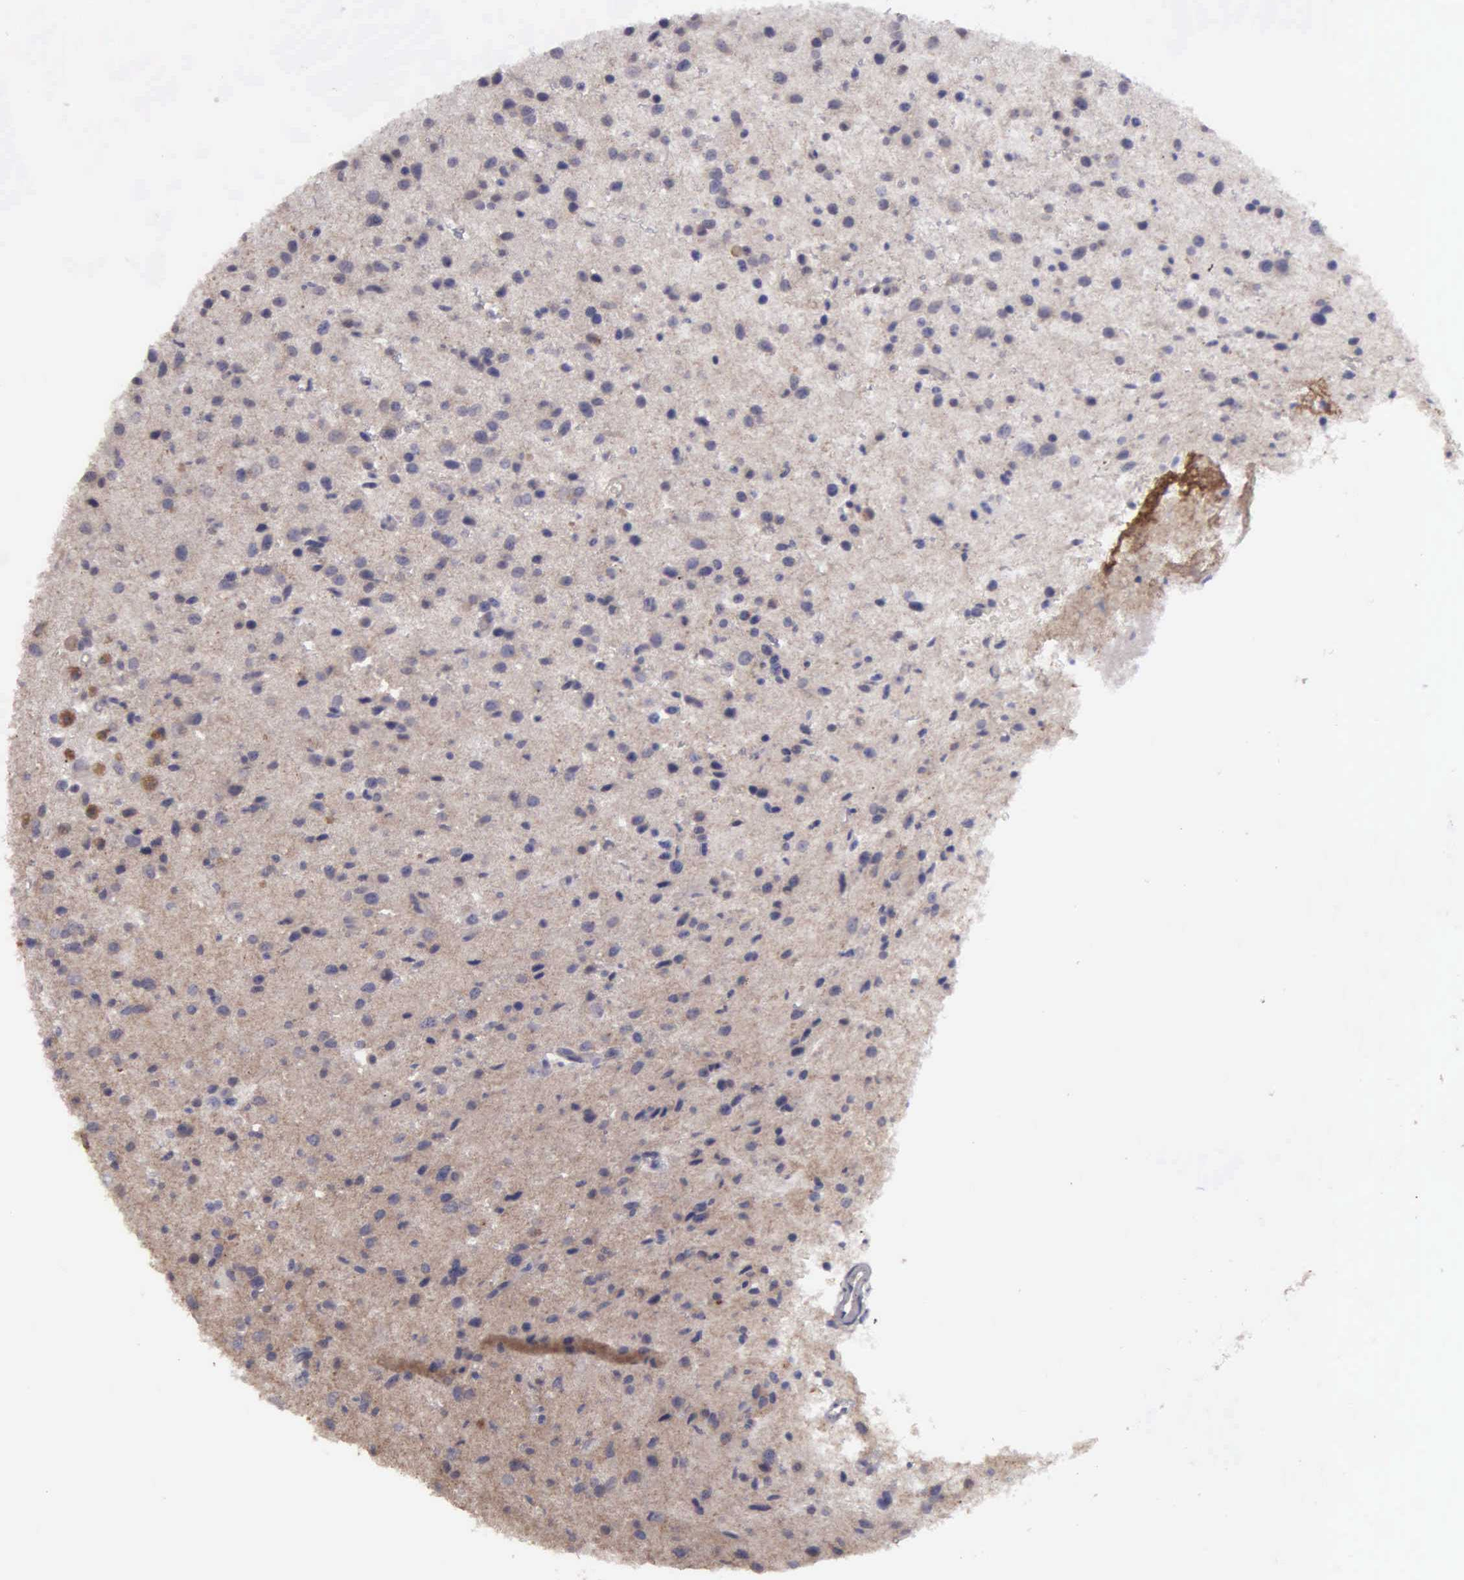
{"staining": {"intensity": "weak", "quantity": "25%-75%", "location": "cytoplasmic/membranous"}, "tissue": "glioma", "cell_type": "Tumor cells", "image_type": "cancer", "snomed": [{"axis": "morphology", "description": "Glioma, malignant, Low grade"}, {"axis": "topography", "description": "Brain"}], "caption": "Glioma stained with a protein marker demonstrates weak staining in tumor cells.", "gene": "RTL10", "patient": {"sex": "female", "age": 46}}